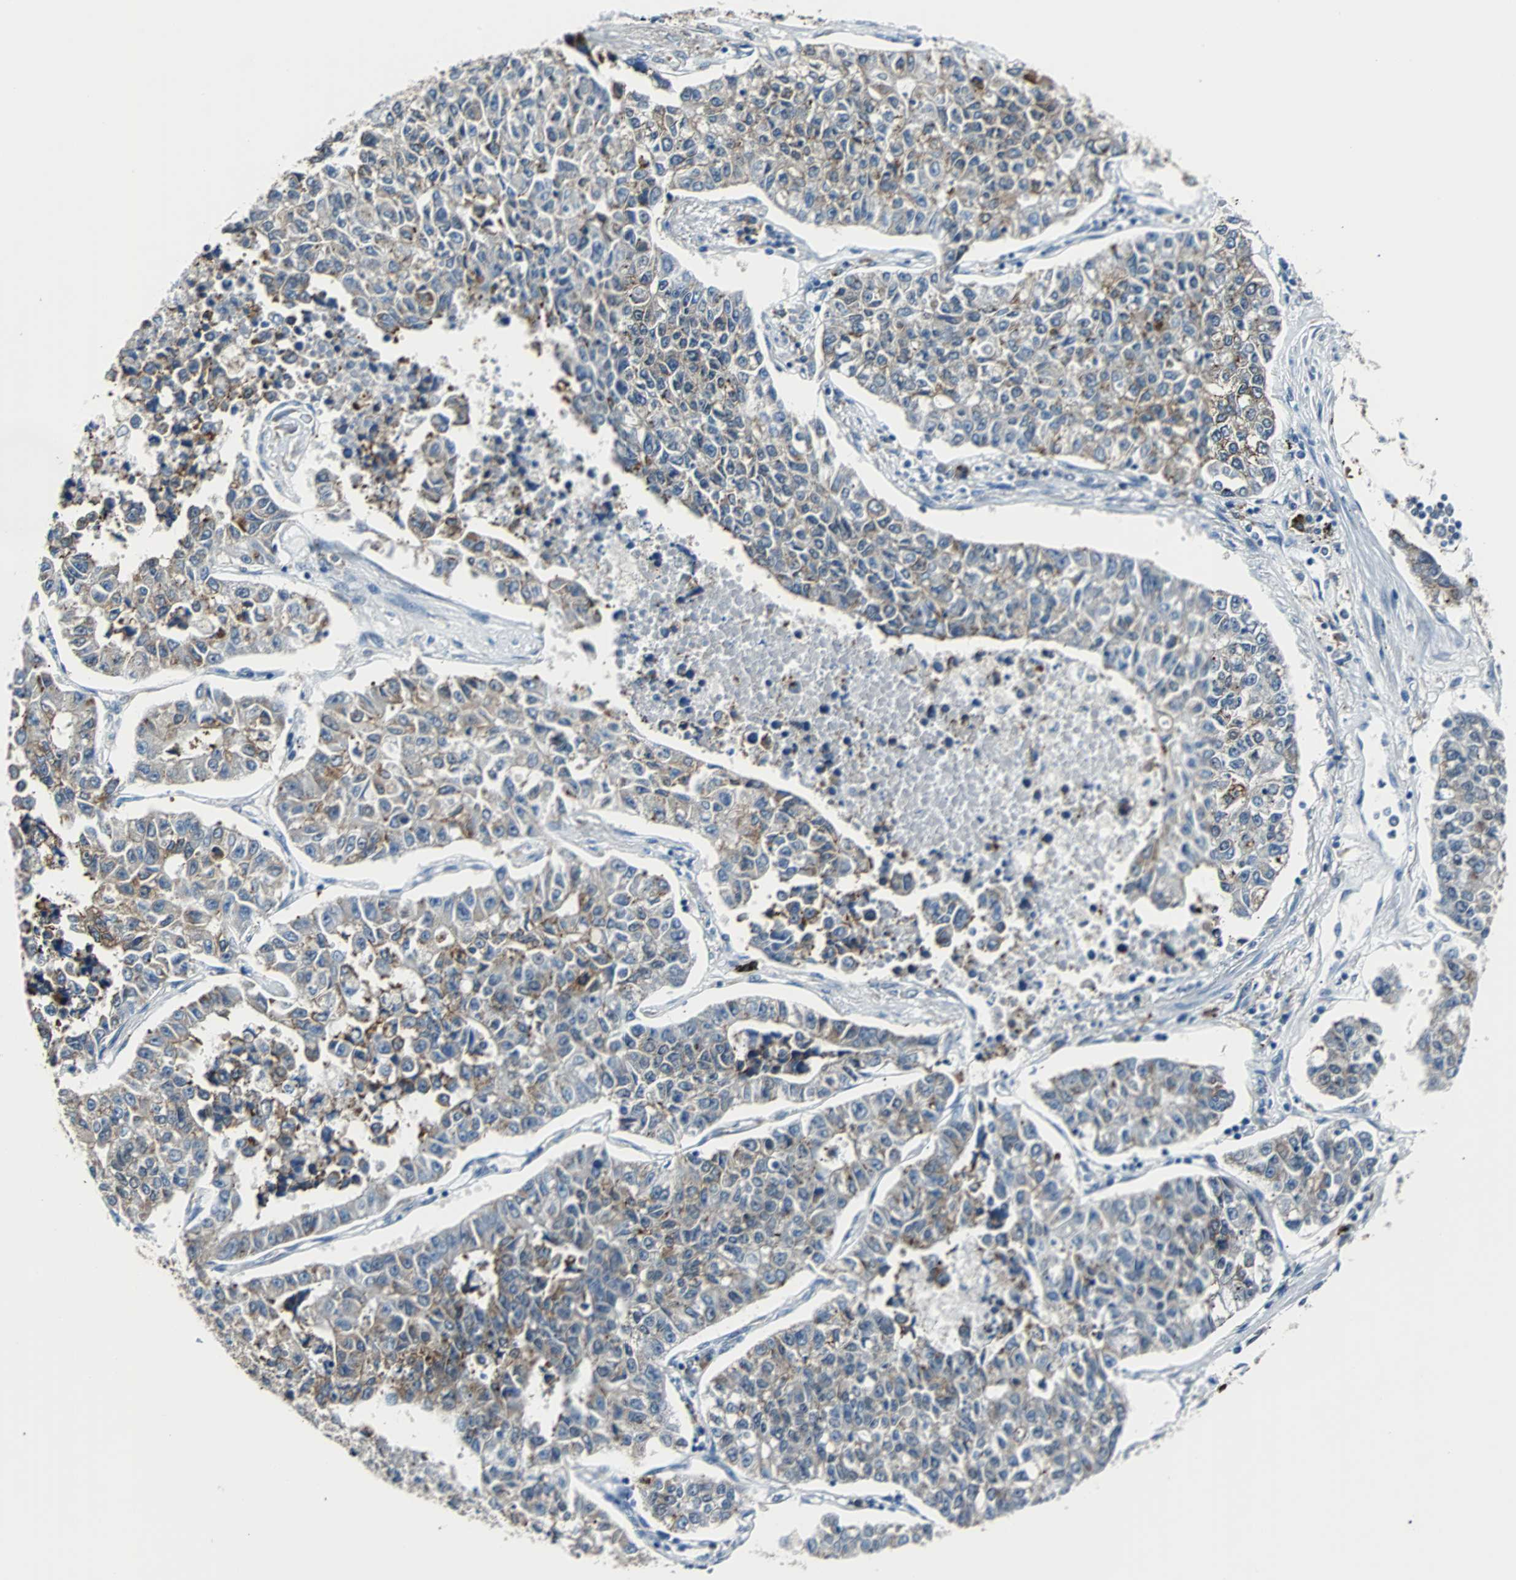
{"staining": {"intensity": "weak", "quantity": "25%-75%", "location": "cytoplasmic/membranous"}, "tissue": "lung cancer", "cell_type": "Tumor cells", "image_type": "cancer", "snomed": [{"axis": "morphology", "description": "Adenocarcinoma, NOS"}, {"axis": "topography", "description": "Lung"}], "caption": "Immunohistochemical staining of human lung cancer (adenocarcinoma) reveals low levels of weak cytoplasmic/membranous staining in approximately 25%-75% of tumor cells. The staining was performed using DAB to visualize the protein expression in brown, while the nuclei were stained in blue with hematoxylin (Magnification: 20x).", "gene": "USP28", "patient": {"sex": "male", "age": 49}}